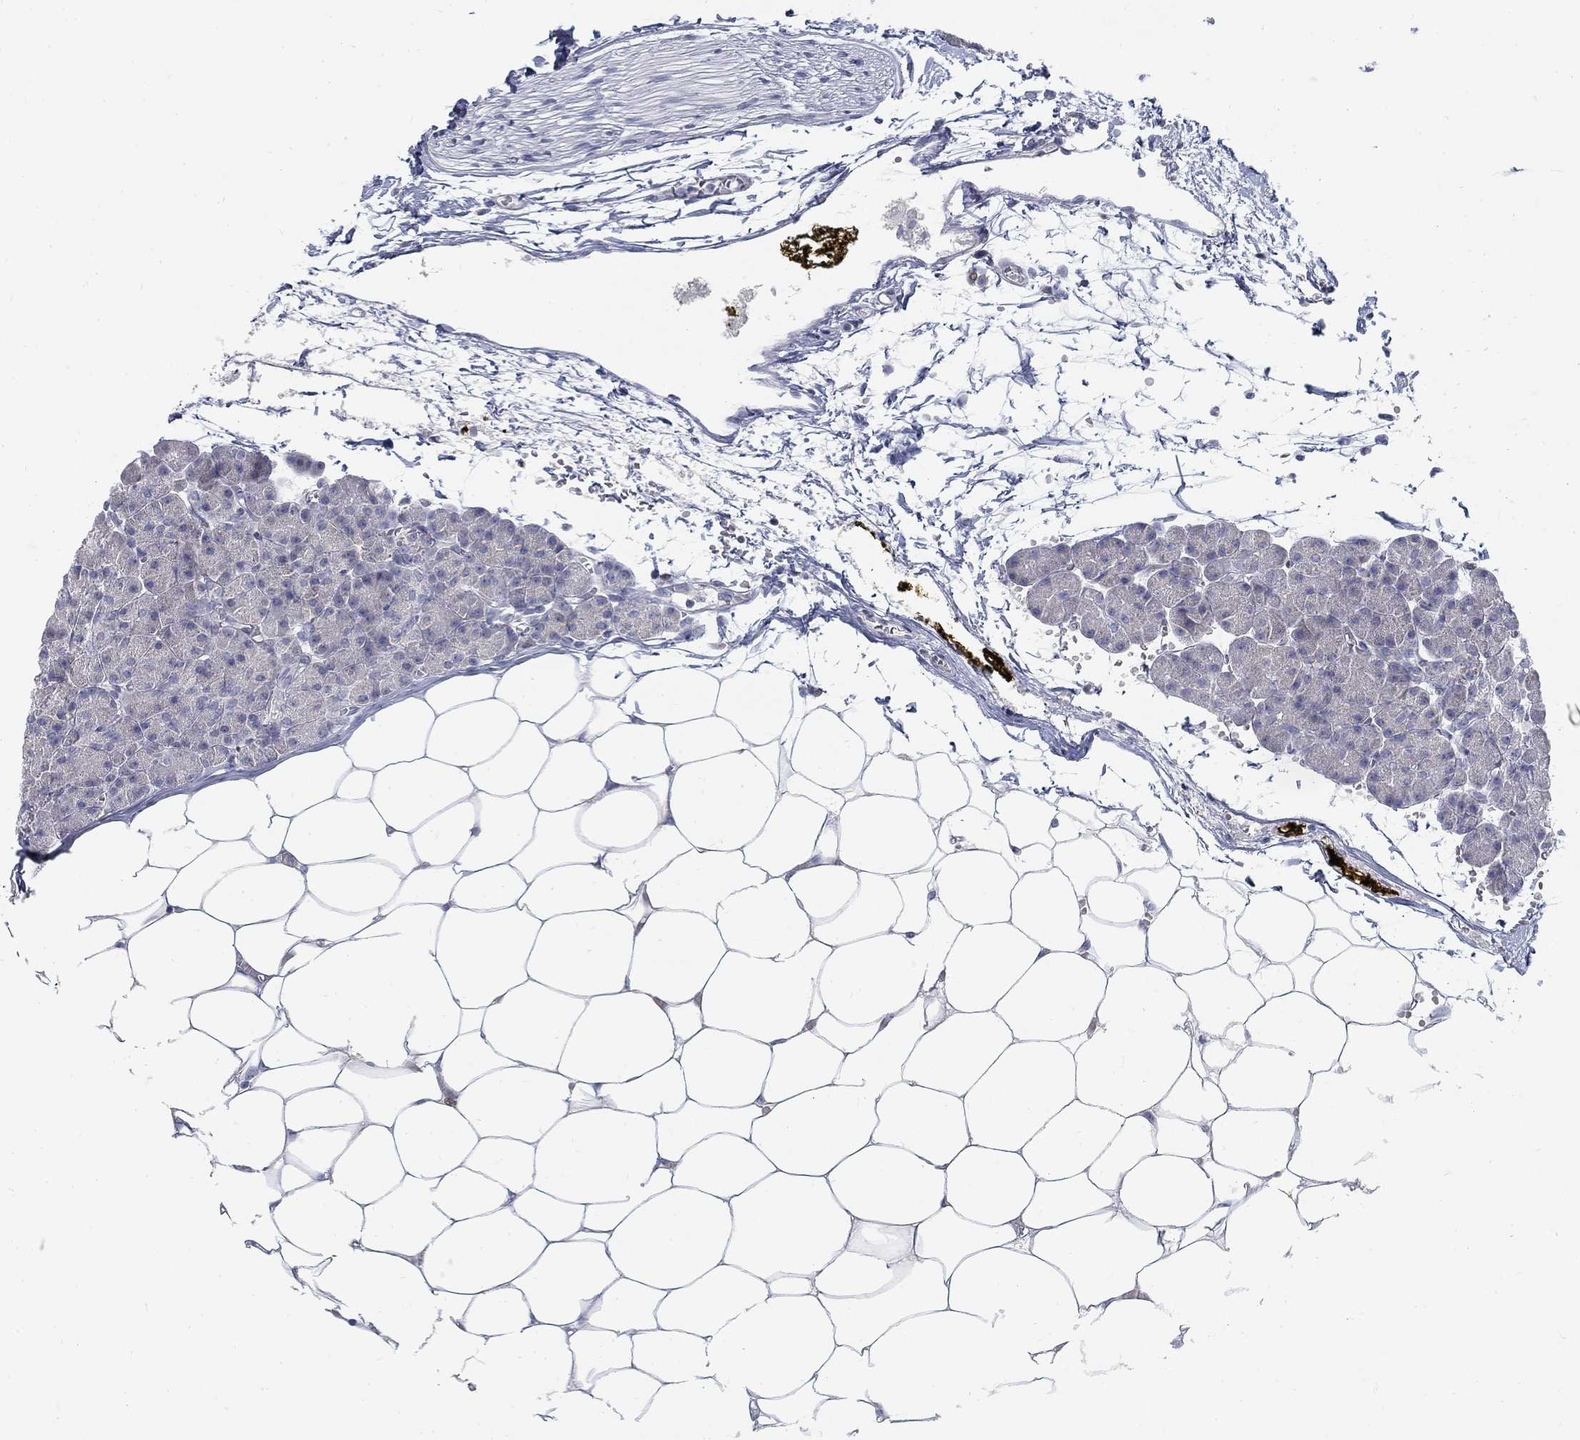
{"staining": {"intensity": "negative", "quantity": "none", "location": "none"}, "tissue": "pancreas", "cell_type": "Exocrine glandular cells", "image_type": "normal", "snomed": [{"axis": "morphology", "description": "Normal tissue, NOS"}, {"axis": "topography", "description": "Pancreas"}], "caption": "Protein analysis of unremarkable pancreas demonstrates no significant expression in exocrine glandular cells.", "gene": "ATP1A3", "patient": {"sex": "female", "age": 45}}